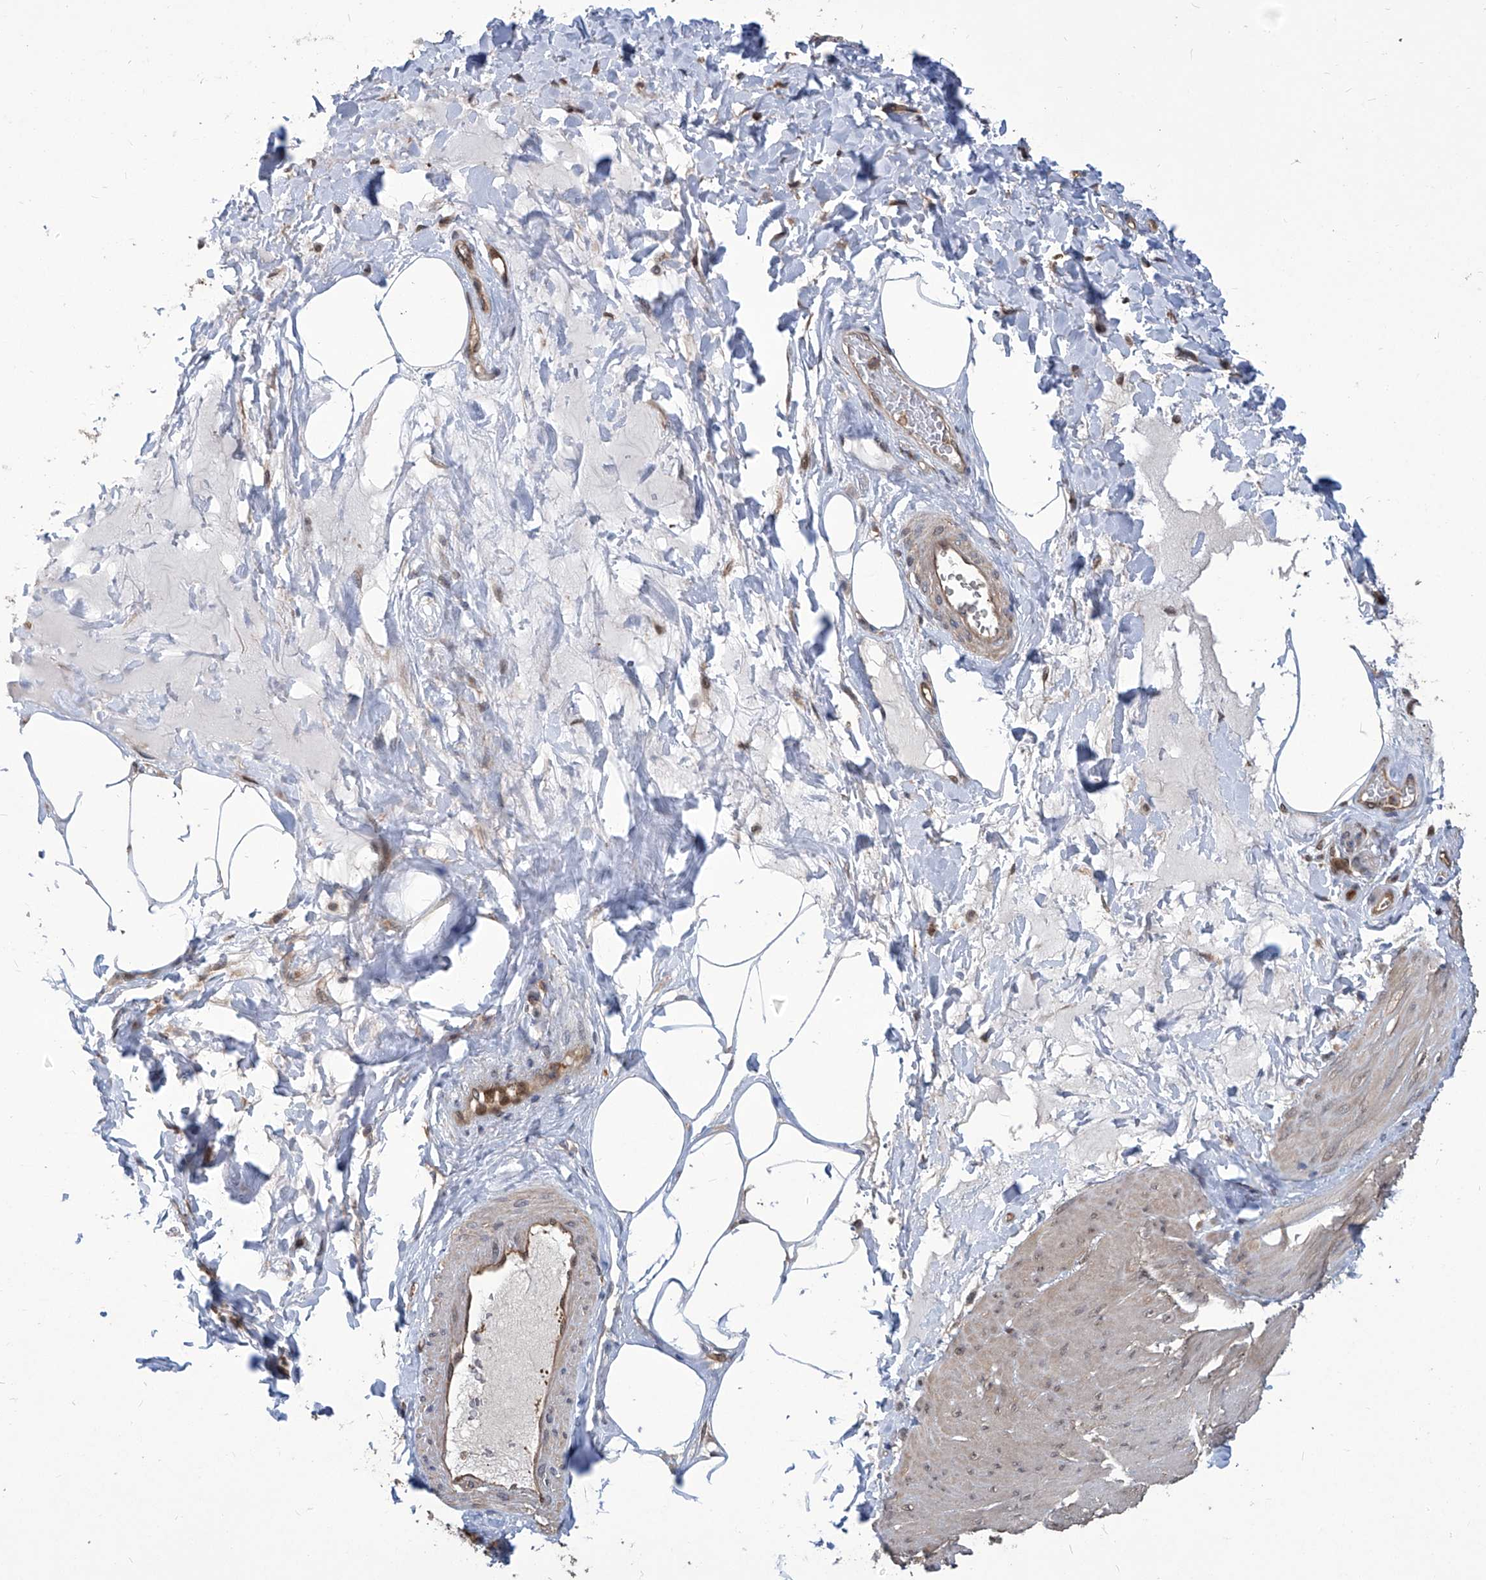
{"staining": {"intensity": "negative", "quantity": "none", "location": "none"}, "tissue": "smooth muscle", "cell_type": "Smooth muscle cells", "image_type": "normal", "snomed": [{"axis": "morphology", "description": "Urothelial carcinoma, High grade"}, {"axis": "topography", "description": "Urinary bladder"}], "caption": "Protein analysis of unremarkable smooth muscle demonstrates no significant positivity in smooth muscle cells. (DAB (3,3'-diaminobenzidine) IHC, high magnification).", "gene": "PSMB1", "patient": {"sex": "male", "age": 46}}